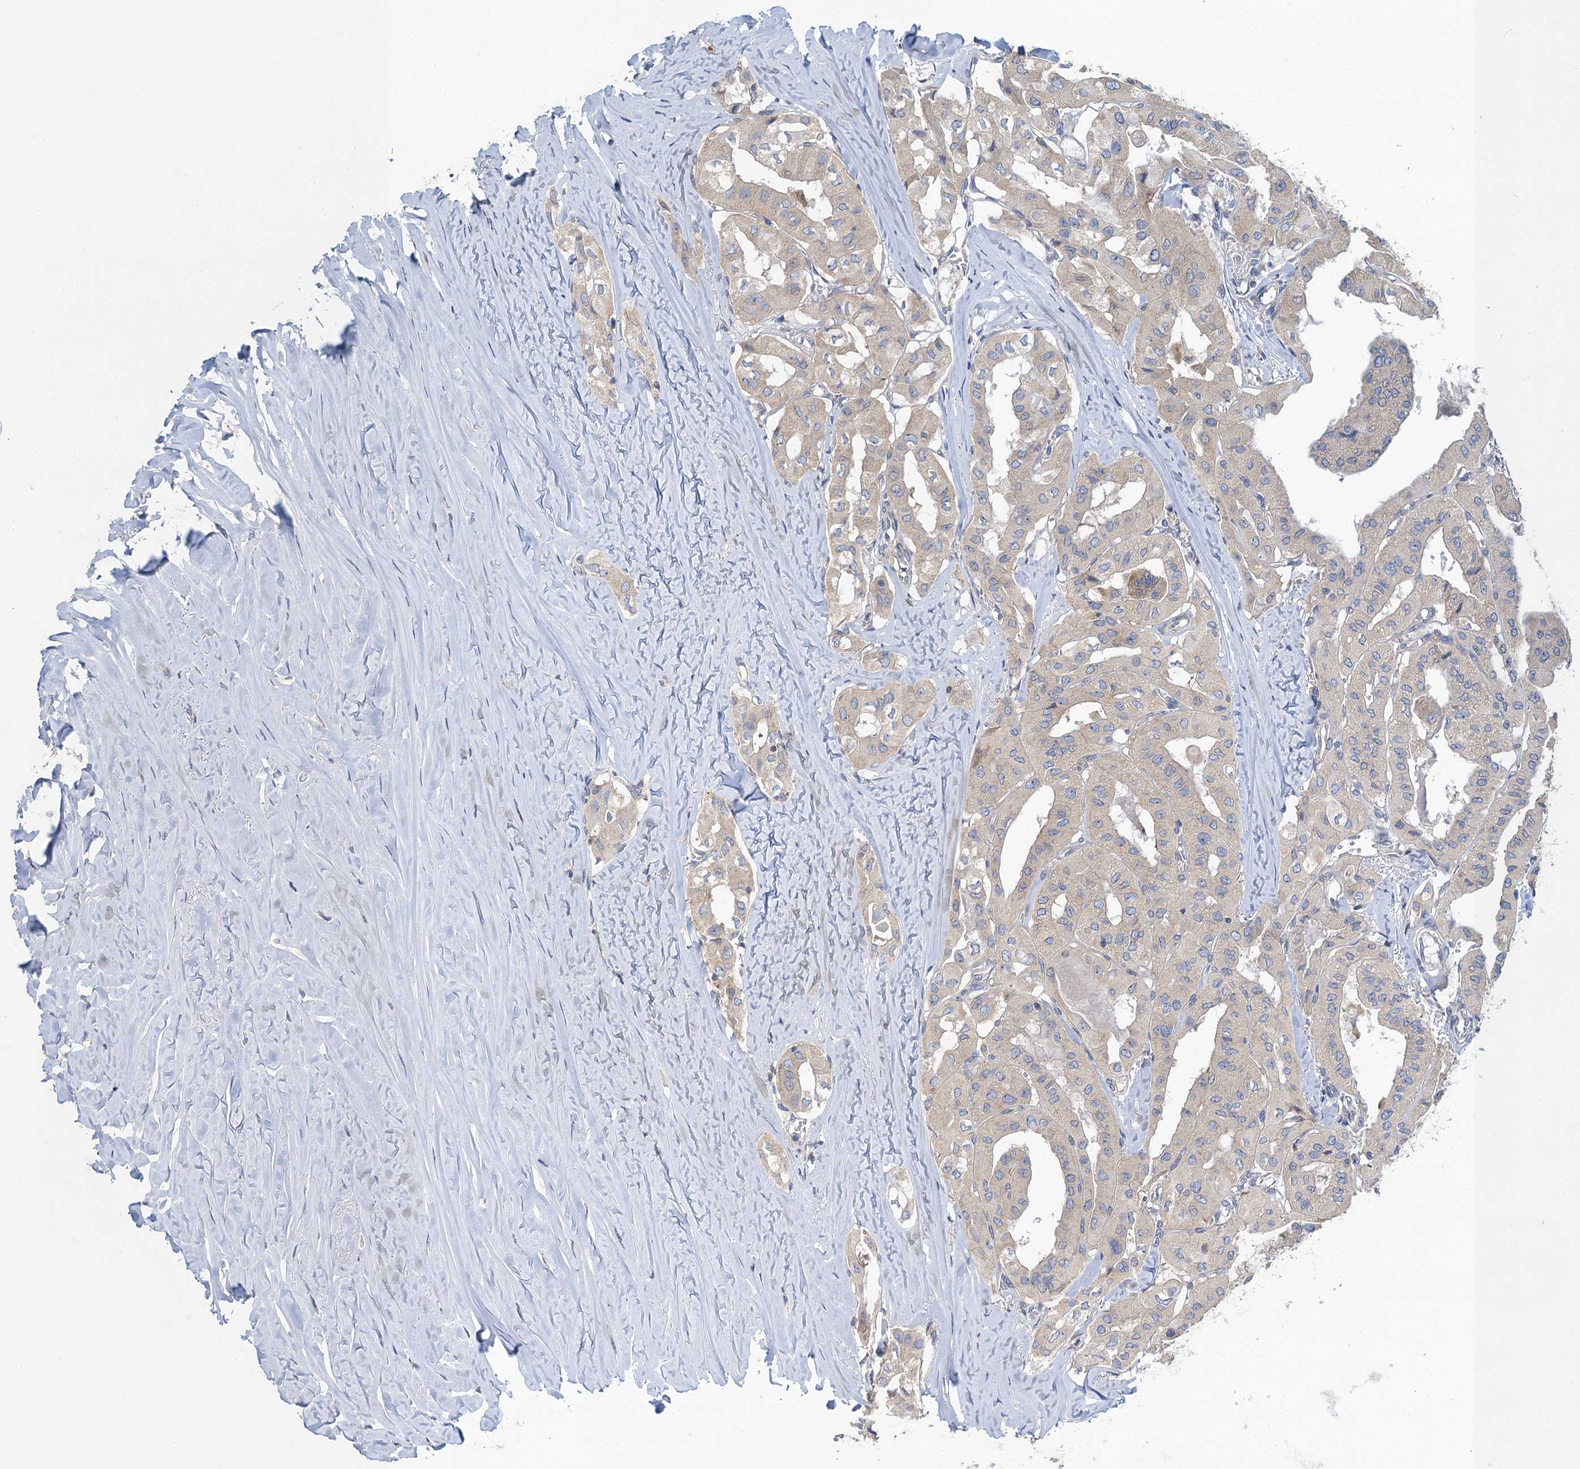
{"staining": {"intensity": "weak", "quantity": "<25%", "location": "cytoplasmic/membranous"}, "tissue": "thyroid cancer", "cell_type": "Tumor cells", "image_type": "cancer", "snomed": [{"axis": "morphology", "description": "Papillary adenocarcinoma, NOS"}, {"axis": "topography", "description": "Thyroid gland"}], "caption": "Tumor cells are negative for brown protein staining in thyroid papillary adenocarcinoma.", "gene": "SNAP29", "patient": {"sex": "female", "age": 59}}